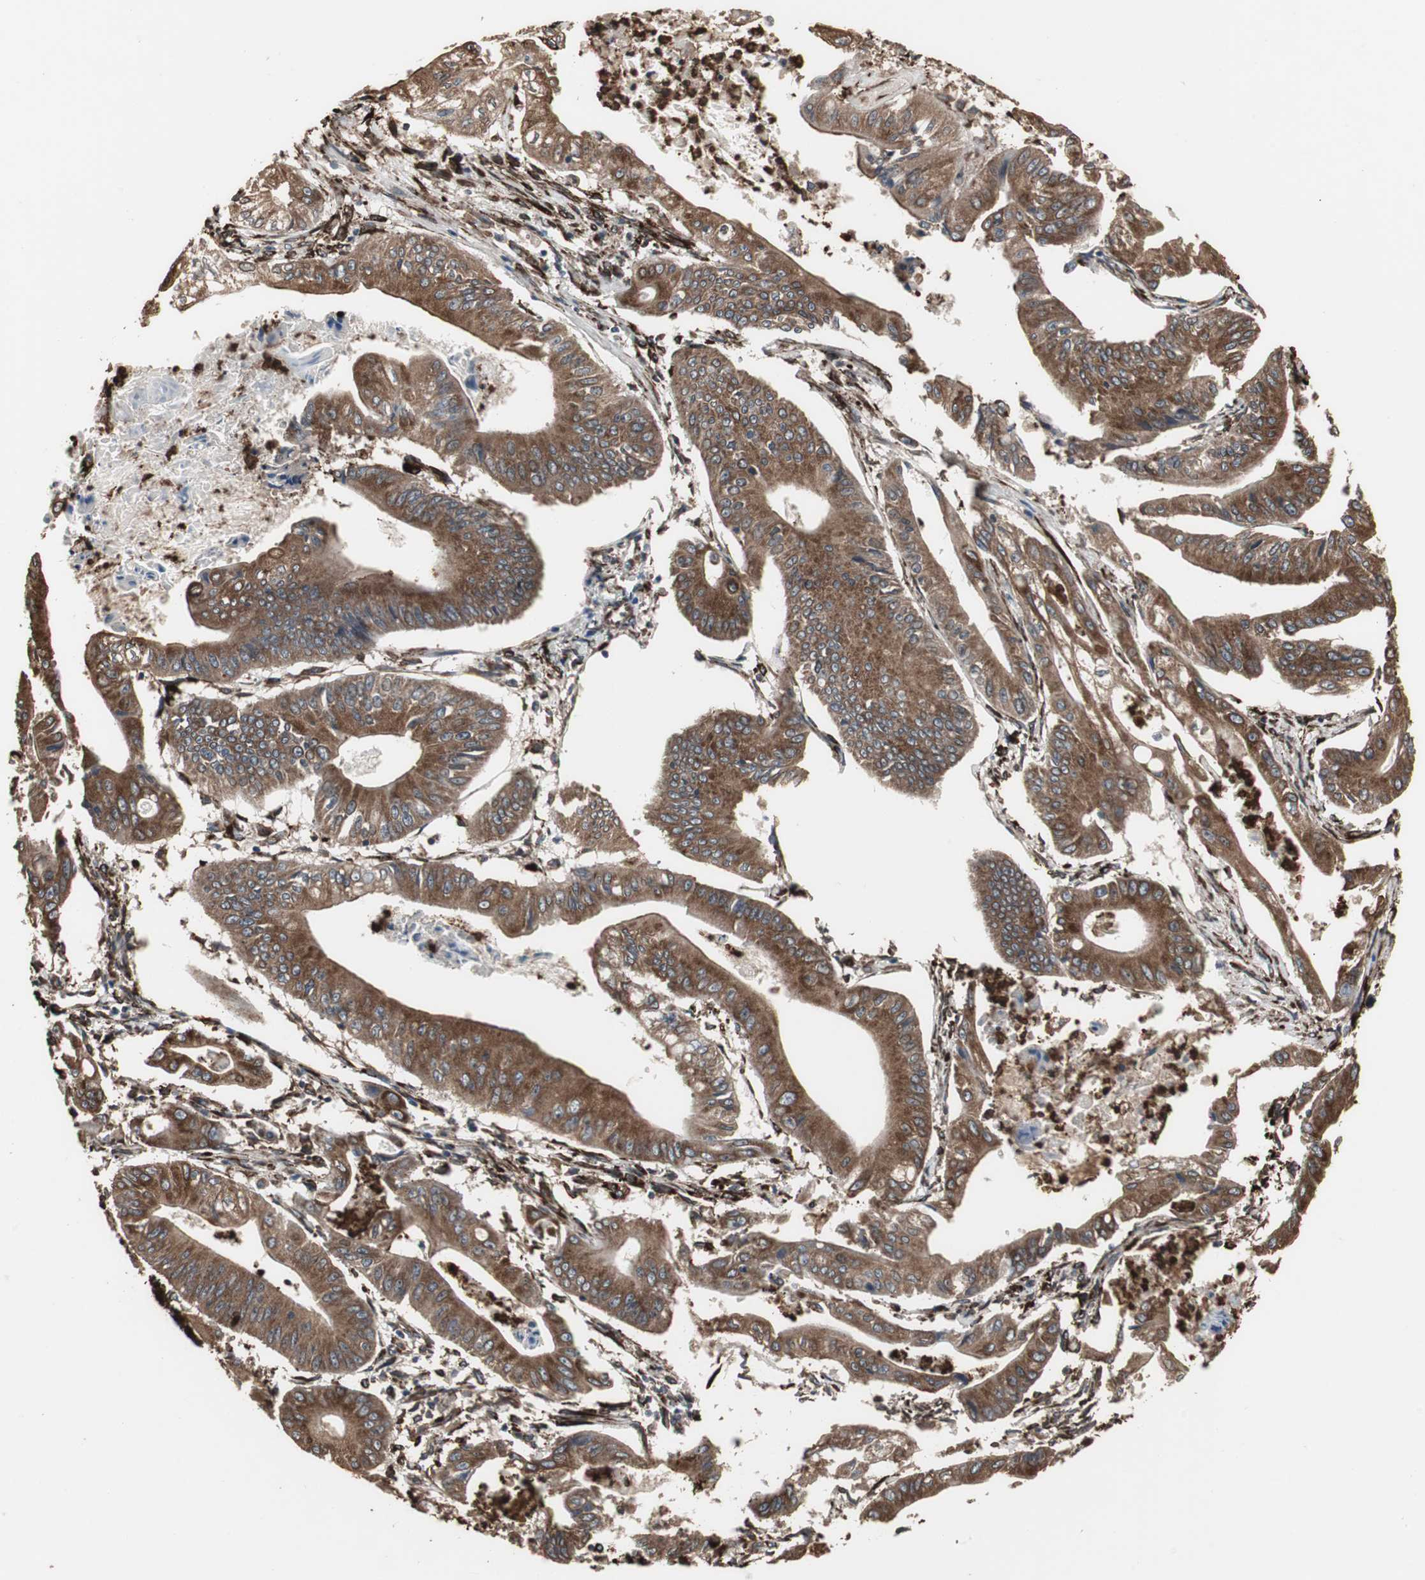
{"staining": {"intensity": "strong", "quantity": ">75%", "location": "cytoplasmic/membranous"}, "tissue": "pancreatic cancer", "cell_type": "Tumor cells", "image_type": "cancer", "snomed": [{"axis": "morphology", "description": "Normal tissue, NOS"}, {"axis": "topography", "description": "Lymph node"}], "caption": "Tumor cells show high levels of strong cytoplasmic/membranous expression in about >75% of cells in human pancreatic cancer.", "gene": "CALU", "patient": {"sex": "male", "age": 62}}